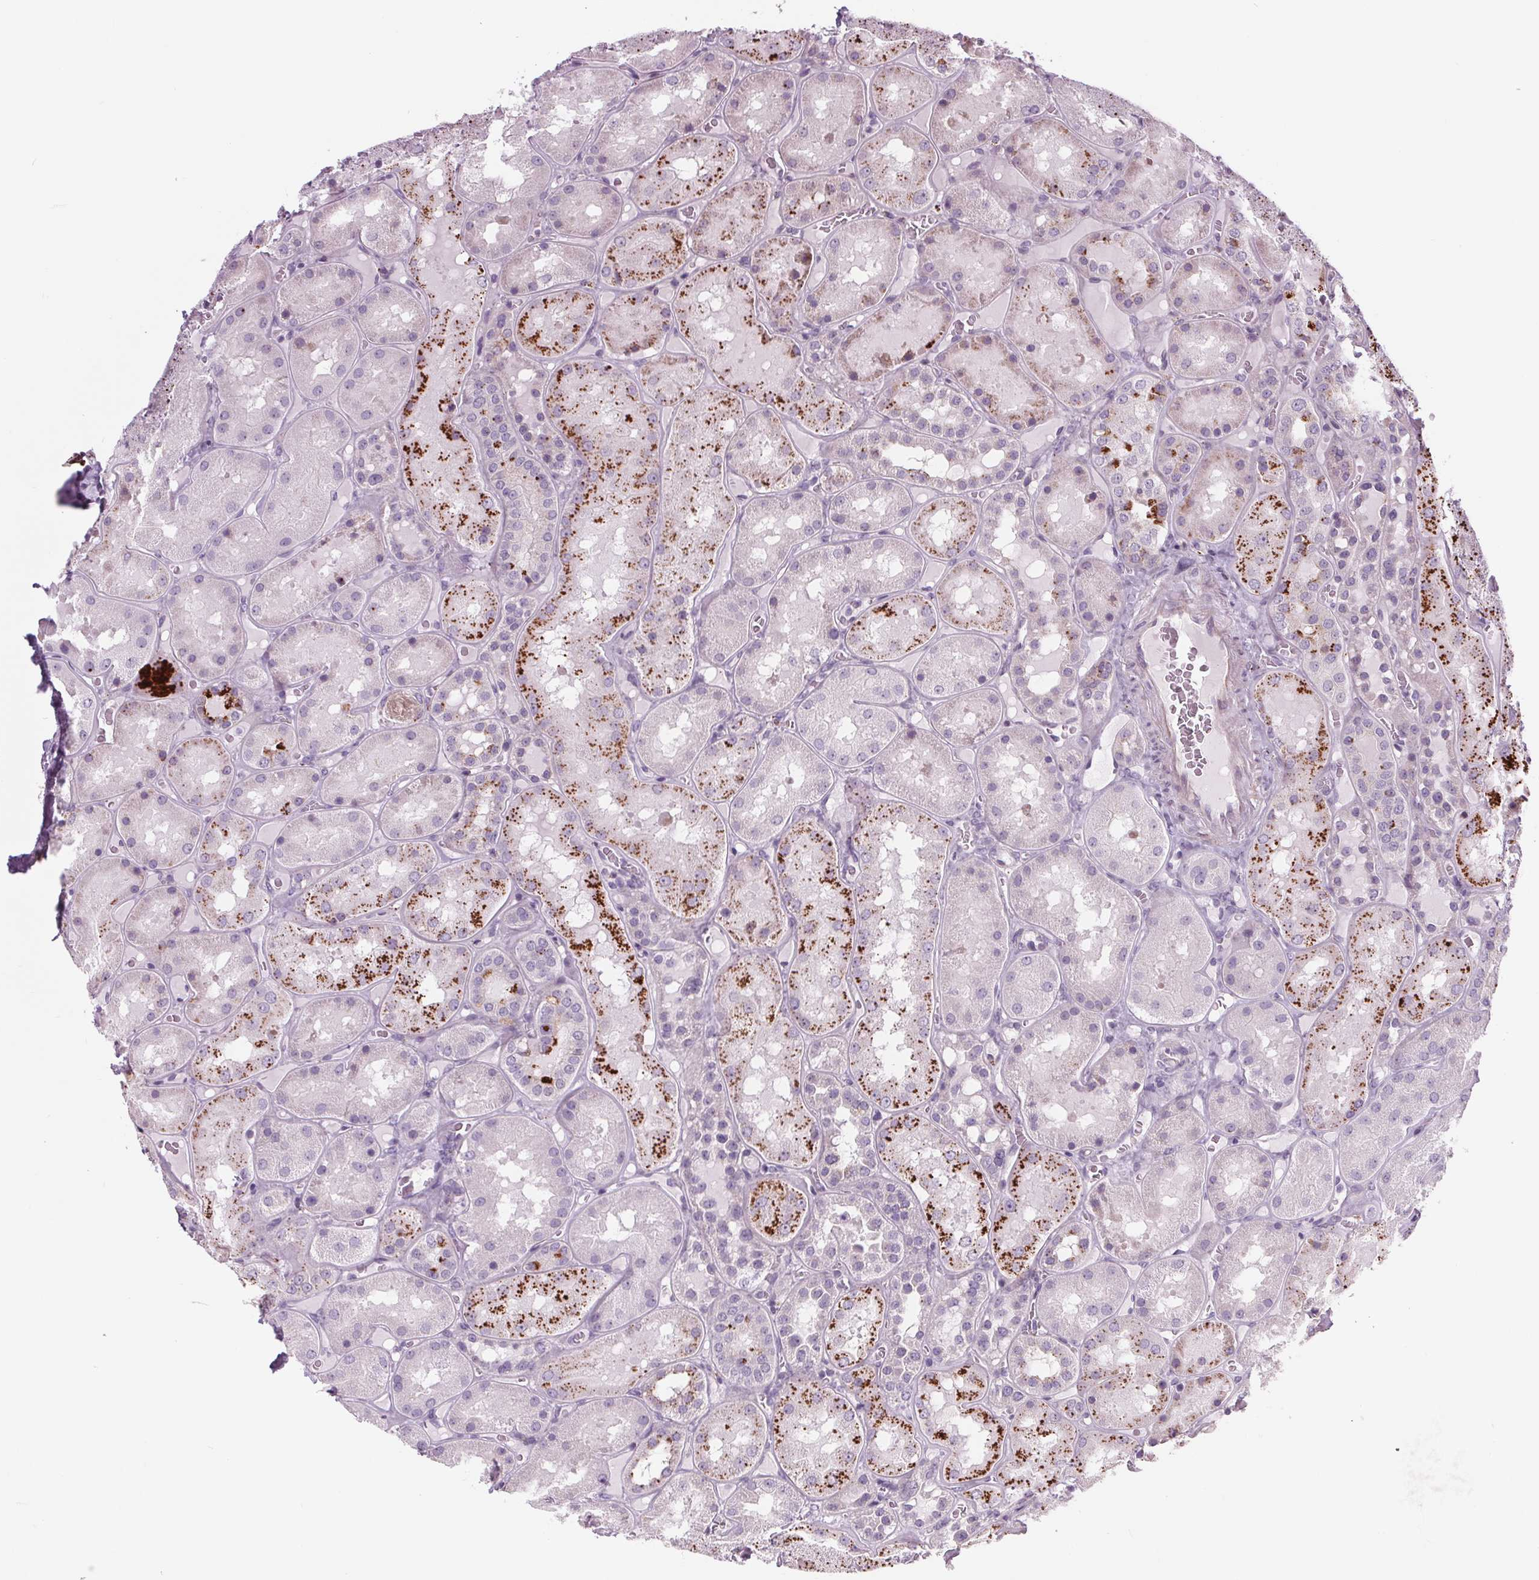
{"staining": {"intensity": "negative", "quantity": "none", "location": "none"}, "tissue": "kidney", "cell_type": "Cells in glomeruli", "image_type": "normal", "snomed": [{"axis": "morphology", "description": "Normal tissue, NOS"}, {"axis": "topography", "description": "Kidney"}], "caption": "The micrograph demonstrates no significant expression in cells in glomeruli of kidney. Brightfield microscopy of IHC stained with DAB (brown) and hematoxylin (blue), captured at high magnification.", "gene": "SAMD5", "patient": {"sex": "male", "age": 73}}